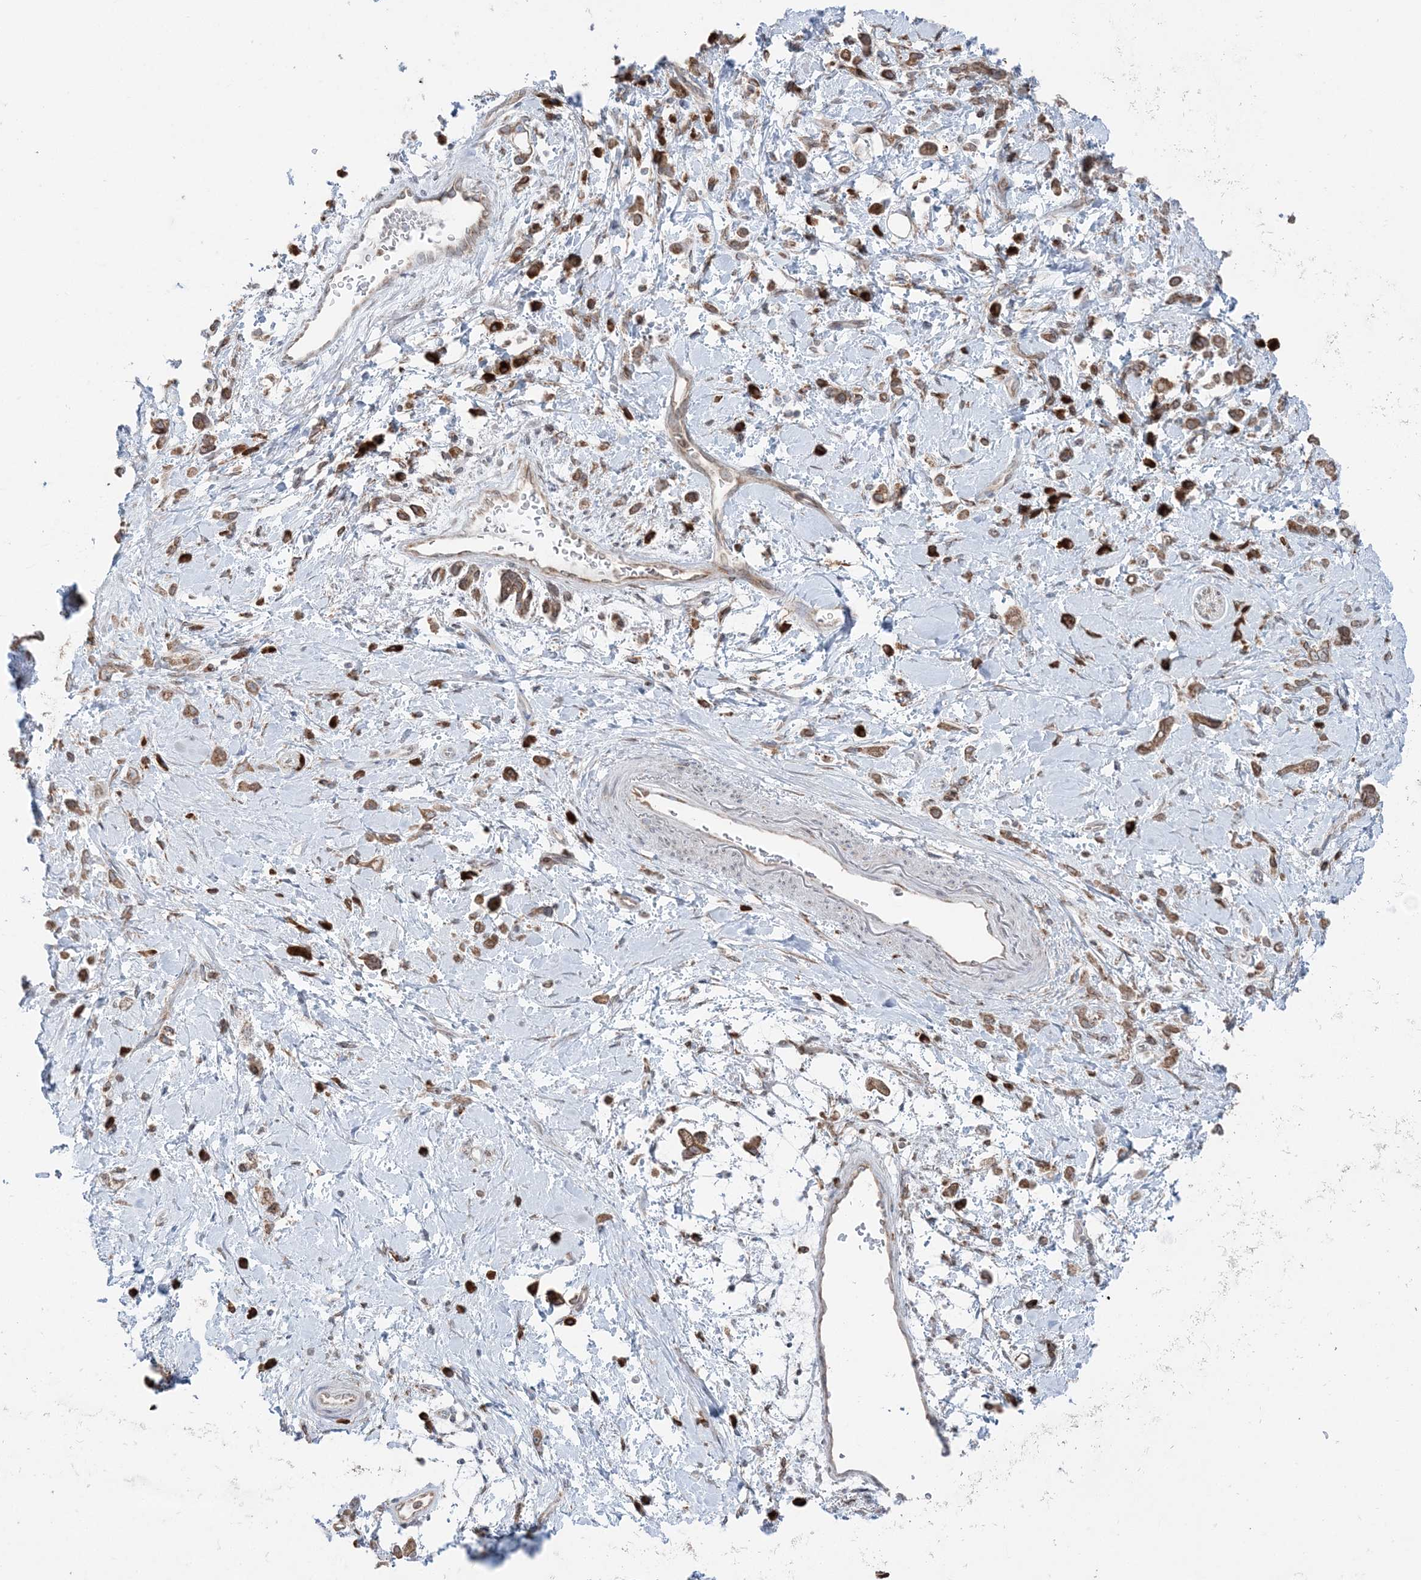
{"staining": {"intensity": "strong", "quantity": ">75%", "location": "cytoplasmic/membranous"}, "tissue": "stomach cancer", "cell_type": "Tumor cells", "image_type": "cancer", "snomed": [{"axis": "morphology", "description": "Adenocarcinoma, NOS"}, {"axis": "topography", "description": "Stomach"}], "caption": "Stomach cancer stained with a protein marker shows strong staining in tumor cells.", "gene": "TMED10", "patient": {"sex": "female", "age": 60}}